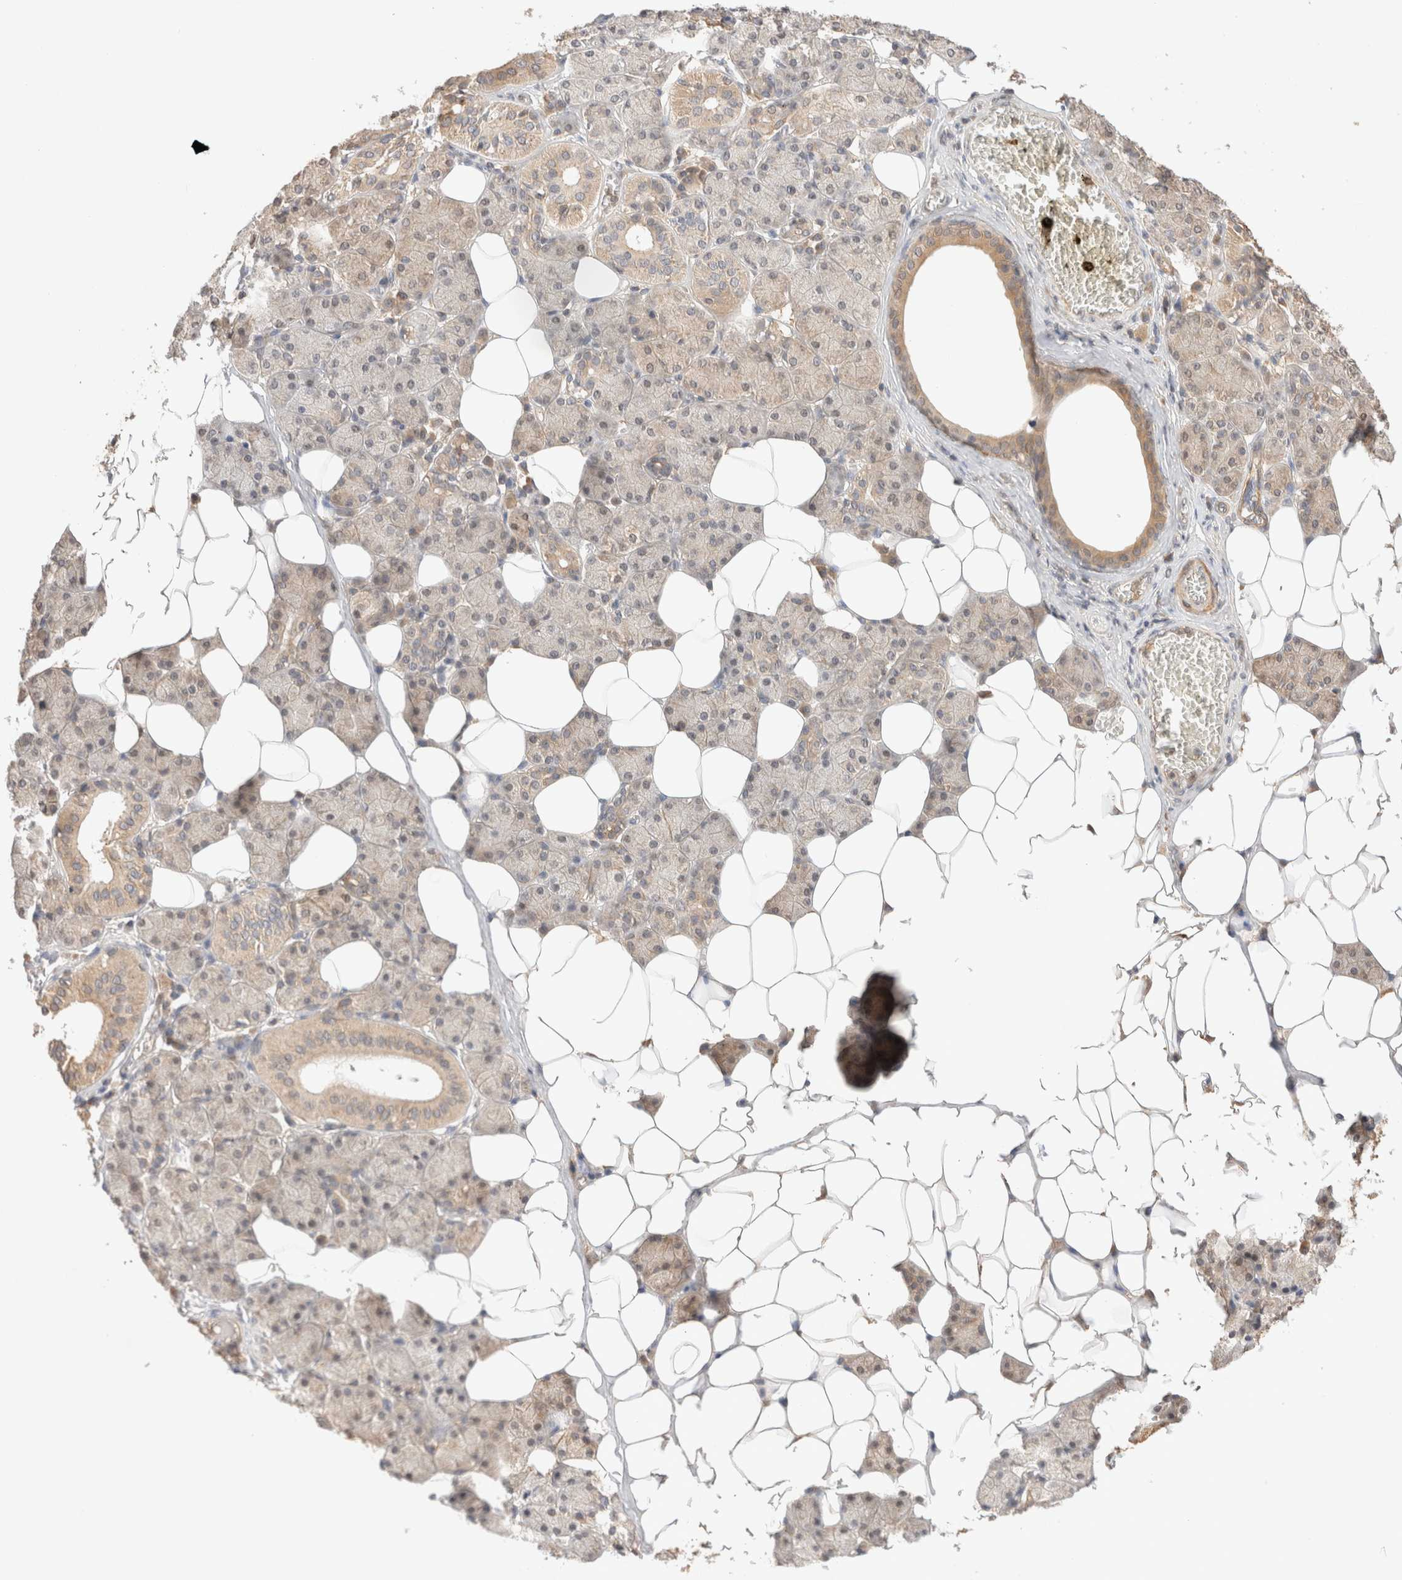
{"staining": {"intensity": "weak", "quantity": "25%-75%", "location": "cytoplasmic/membranous"}, "tissue": "salivary gland", "cell_type": "Glandular cells", "image_type": "normal", "snomed": [{"axis": "morphology", "description": "Normal tissue, NOS"}, {"axis": "topography", "description": "Salivary gland"}], "caption": "The immunohistochemical stain shows weak cytoplasmic/membranous positivity in glandular cells of benign salivary gland. Immunohistochemistry (ihc) stains the protein in brown and the nuclei are stained blue.", "gene": "CARNMT1", "patient": {"sex": "female", "age": 33}}